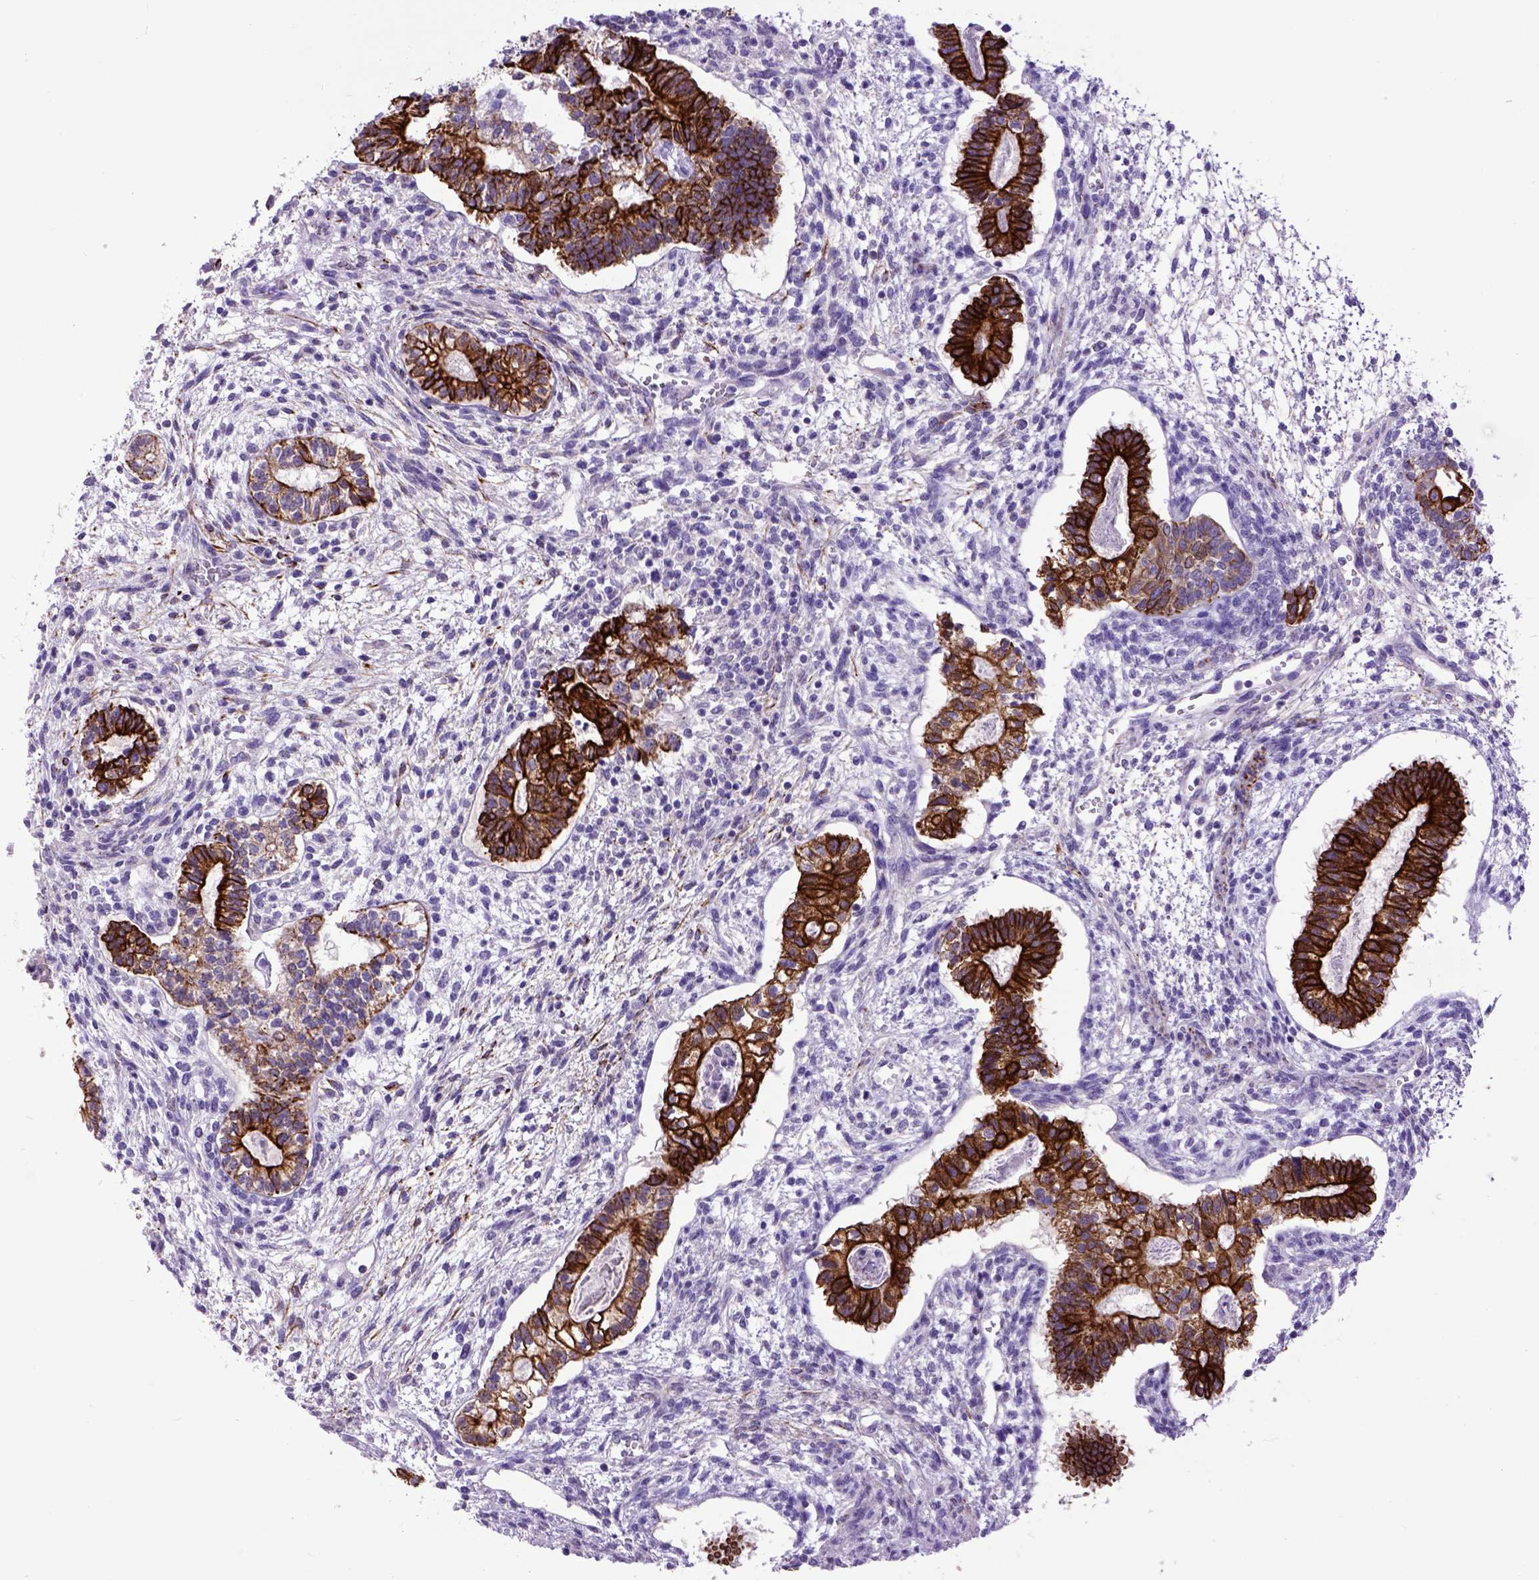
{"staining": {"intensity": "strong", "quantity": ">75%", "location": "cytoplasmic/membranous"}, "tissue": "testis cancer", "cell_type": "Tumor cells", "image_type": "cancer", "snomed": [{"axis": "morphology", "description": "Carcinoma, Embryonal, NOS"}, {"axis": "topography", "description": "Testis"}], "caption": "Testis cancer (embryonal carcinoma) stained for a protein reveals strong cytoplasmic/membranous positivity in tumor cells.", "gene": "RAB25", "patient": {"sex": "male", "age": 37}}